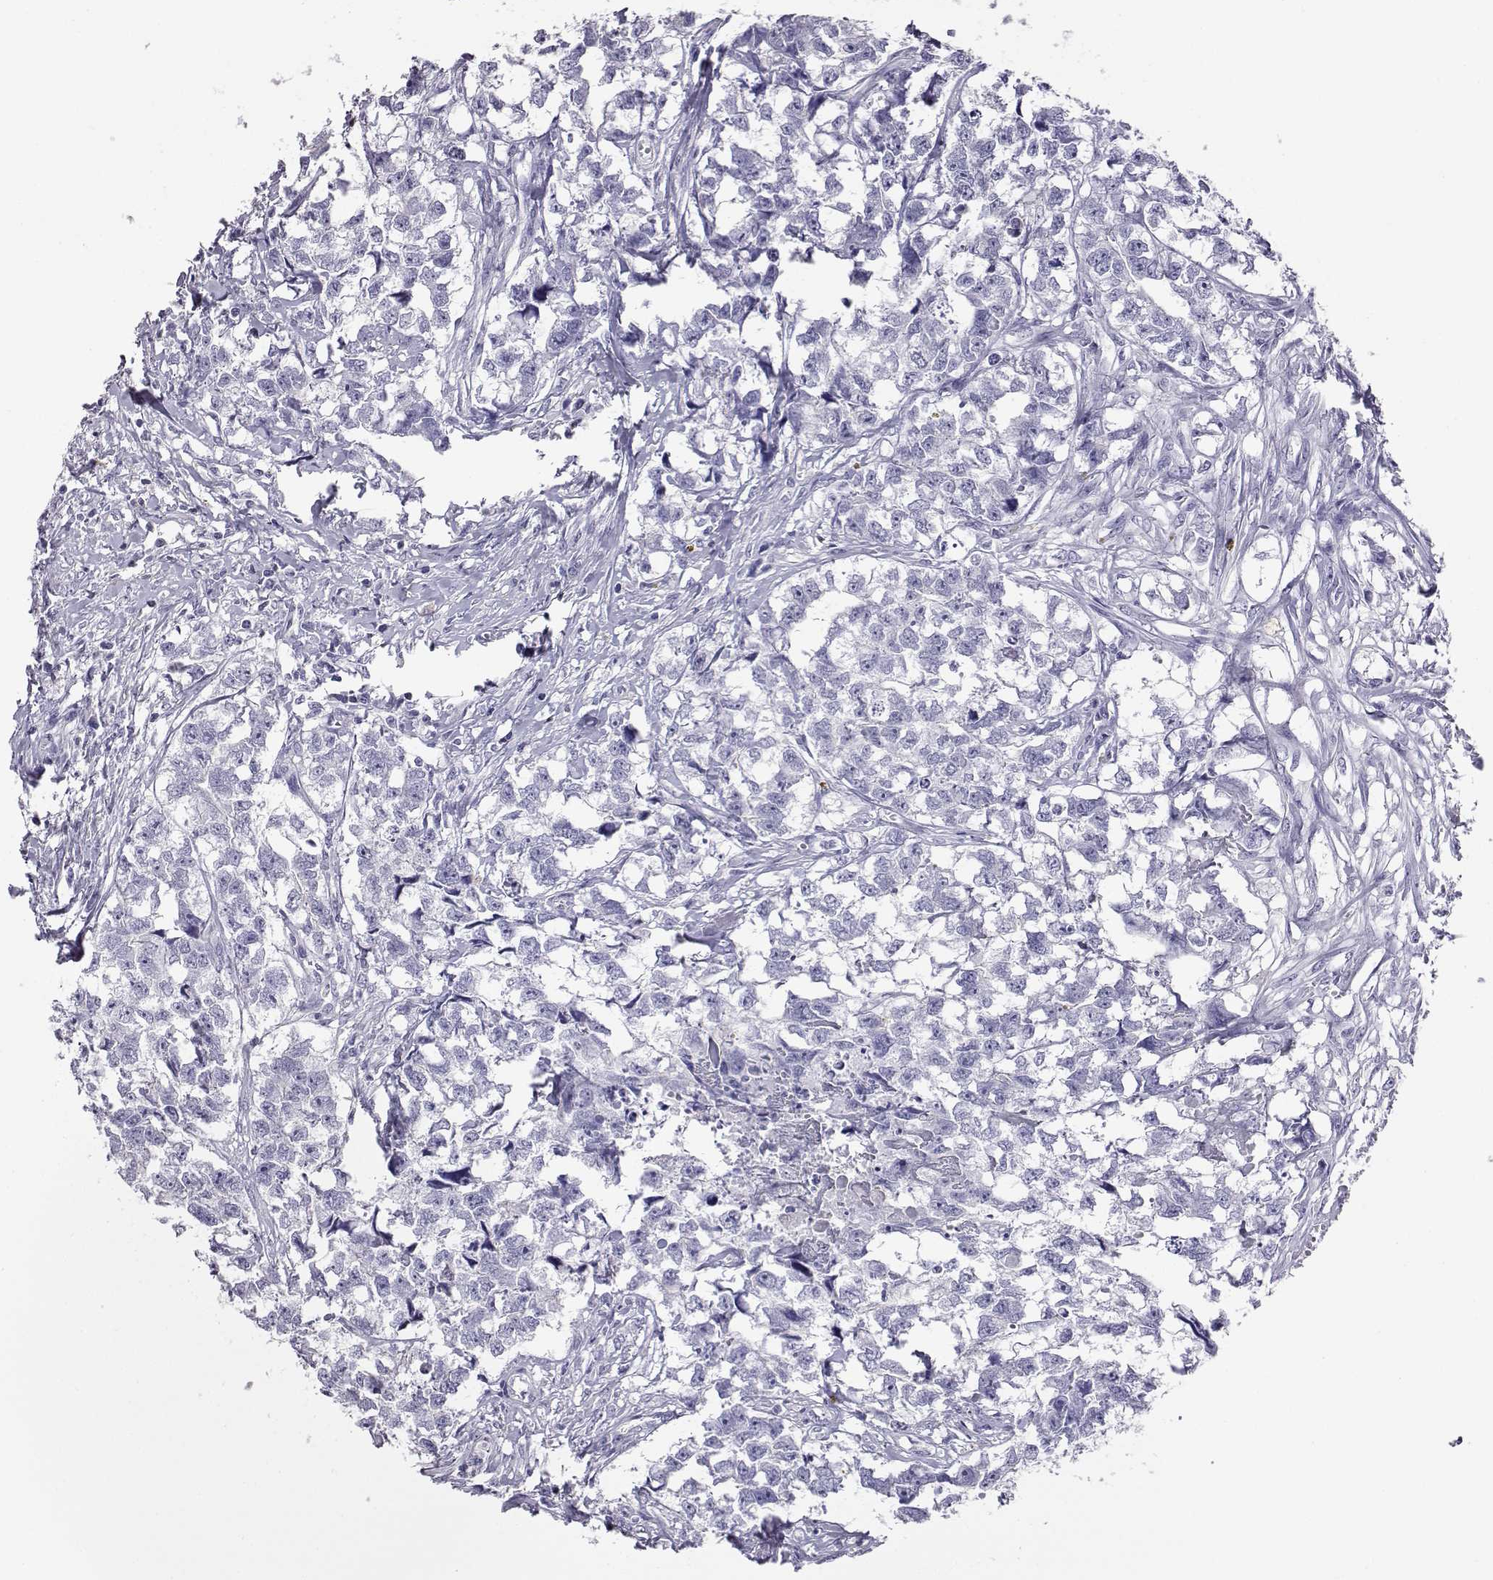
{"staining": {"intensity": "negative", "quantity": "none", "location": "none"}, "tissue": "testis cancer", "cell_type": "Tumor cells", "image_type": "cancer", "snomed": [{"axis": "morphology", "description": "Carcinoma, Embryonal, NOS"}, {"axis": "morphology", "description": "Teratoma, malignant, NOS"}, {"axis": "topography", "description": "Testis"}], "caption": "Testis cancer (embryonal carcinoma) was stained to show a protein in brown. There is no significant positivity in tumor cells.", "gene": "AKR1B1", "patient": {"sex": "male", "age": 44}}